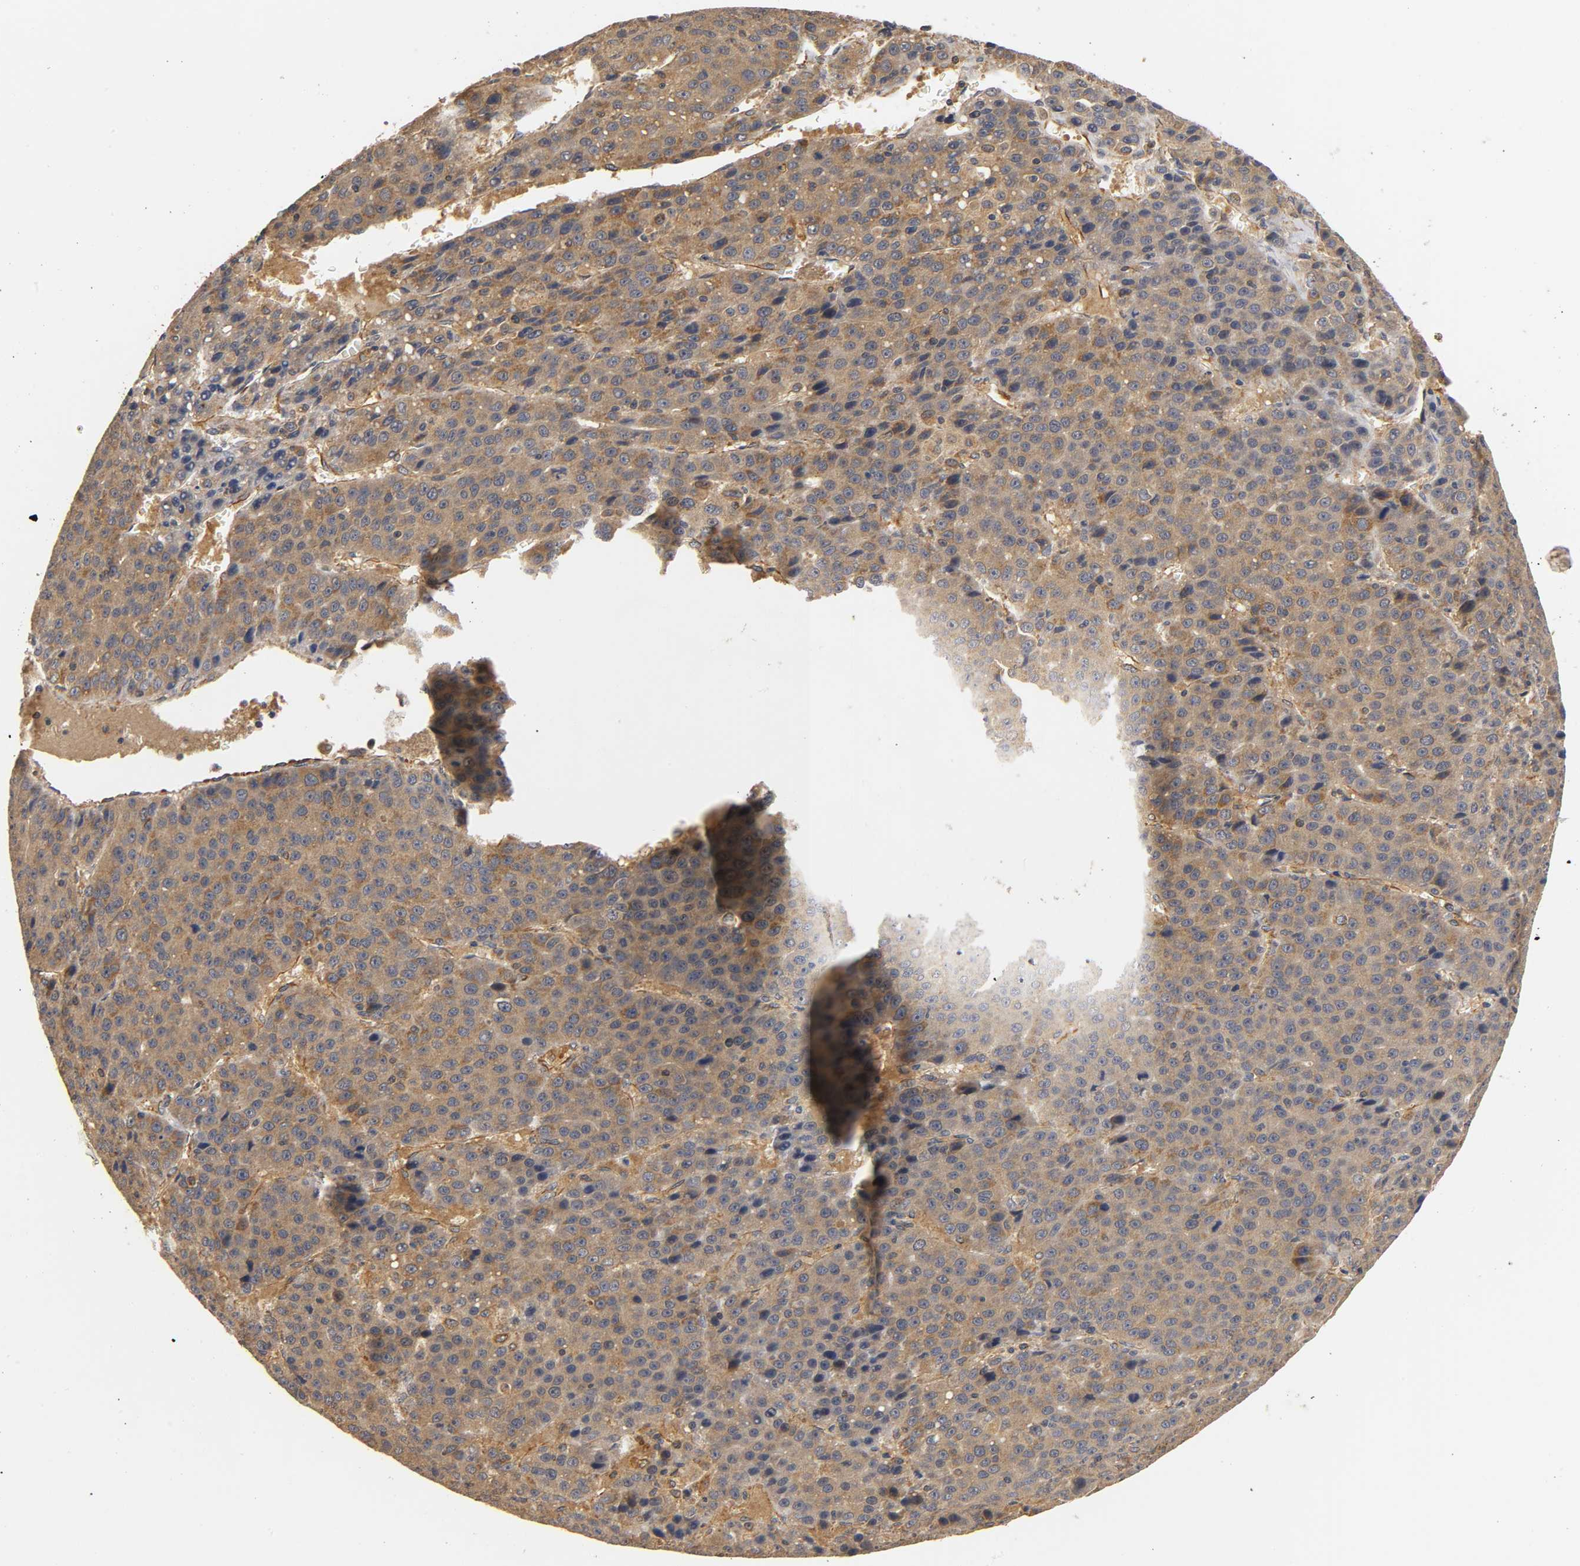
{"staining": {"intensity": "strong", "quantity": ">75%", "location": "cytoplasmic/membranous"}, "tissue": "liver cancer", "cell_type": "Tumor cells", "image_type": "cancer", "snomed": [{"axis": "morphology", "description": "Carcinoma, Hepatocellular, NOS"}, {"axis": "topography", "description": "Liver"}], "caption": "Liver hepatocellular carcinoma was stained to show a protein in brown. There is high levels of strong cytoplasmic/membranous positivity in approximately >75% of tumor cells. (brown staining indicates protein expression, while blue staining denotes nuclei).", "gene": "SCAP", "patient": {"sex": "female", "age": 53}}